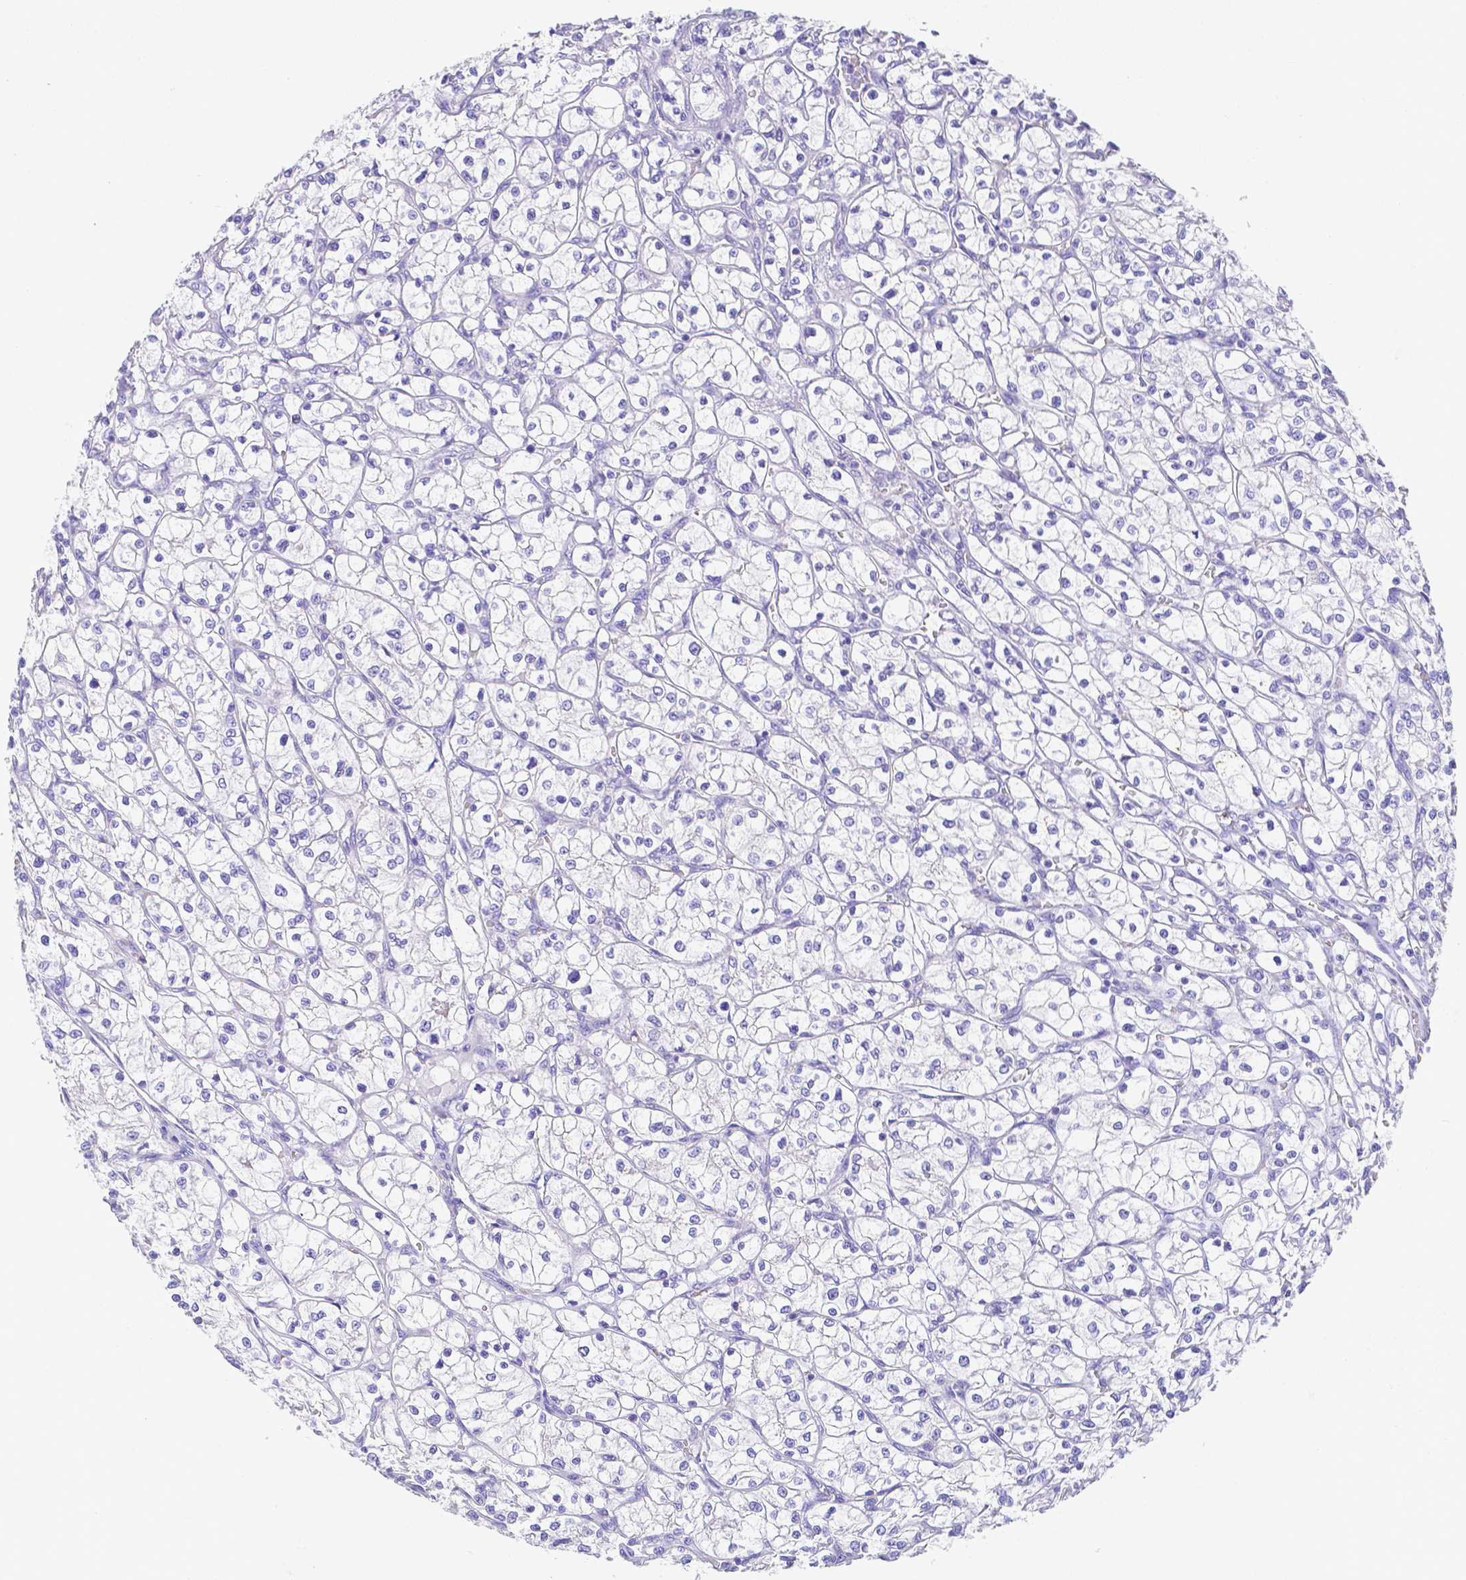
{"staining": {"intensity": "negative", "quantity": "none", "location": "none"}, "tissue": "renal cancer", "cell_type": "Tumor cells", "image_type": "cancer", "snomed": [{"axis": "morphology", "description": "Adenocarcinoma, NOS"}, {"axis": "topography", "description": "Kidney"}], "caption": "The immunohistochemistry (IHC) photomicrograph has no significant staining in tumor cells of renal cancer tissue.", "gene": "ZG16B", "patient": {"sex": "female", "age": 64}}